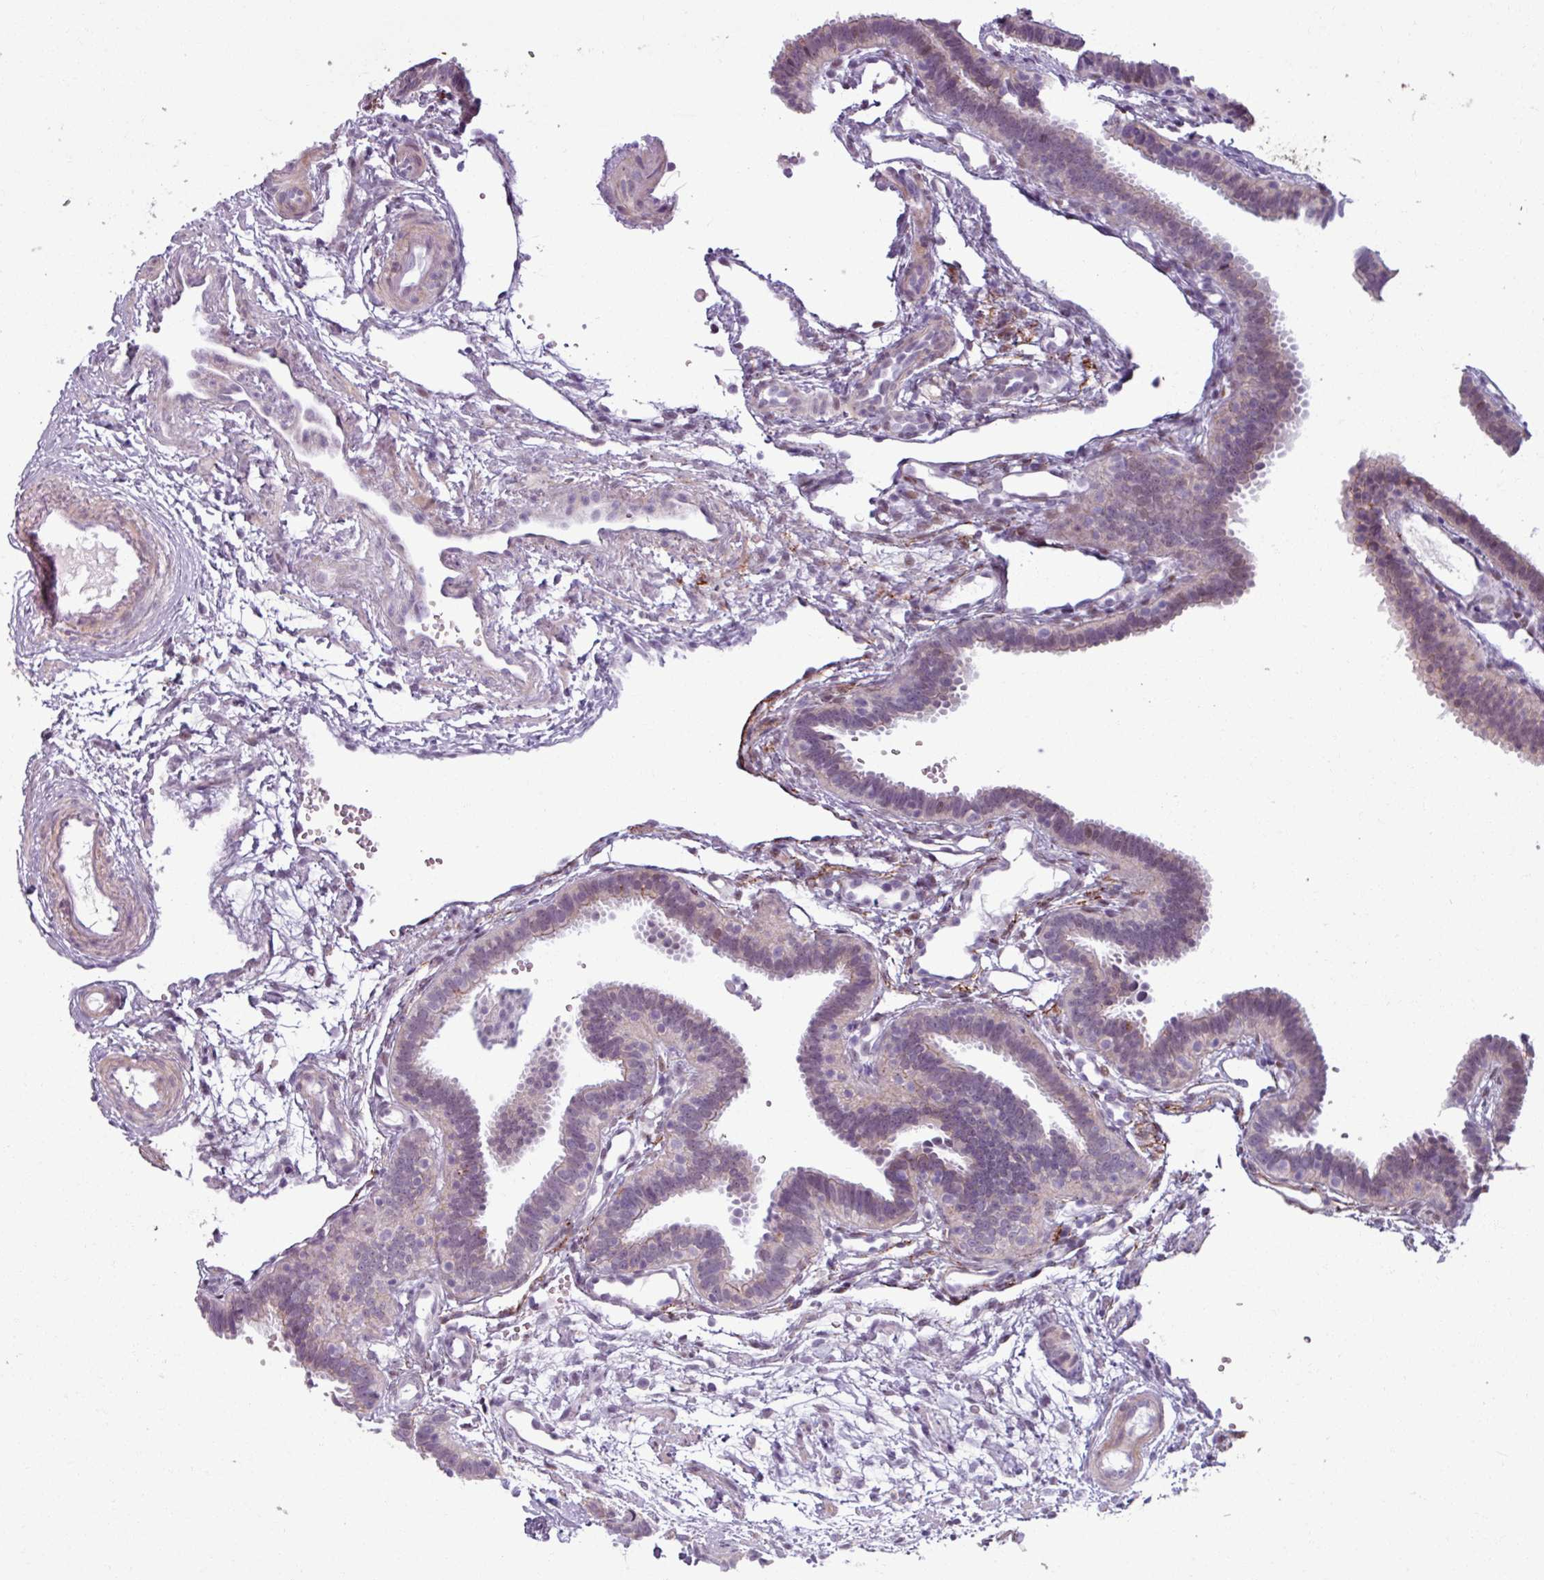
{"staining": {"intensity": "strong", "quantity": "25%-75%", "location": "cytoplasmic/membranous"}, "tissue": "fallopian tube", "cell_type": "Glandular cells", "image_type": "normal", "snomed": [{"axis": "morphology", "description": "Normal tissue, NOS"}, {"axis": "topography", "description": "Fallopian tube"}], "caption": "Unremarkable fallopian tube exhibits strong cytoplasmic/membranous staining in about 25%-75% of glandular cells, visualized by immunohistochemistry. (Brightfield microscopy of DAB IHC at high magnification).", "gene": "PNMA6A", "patient": {"sex": "female", "age": 37}}